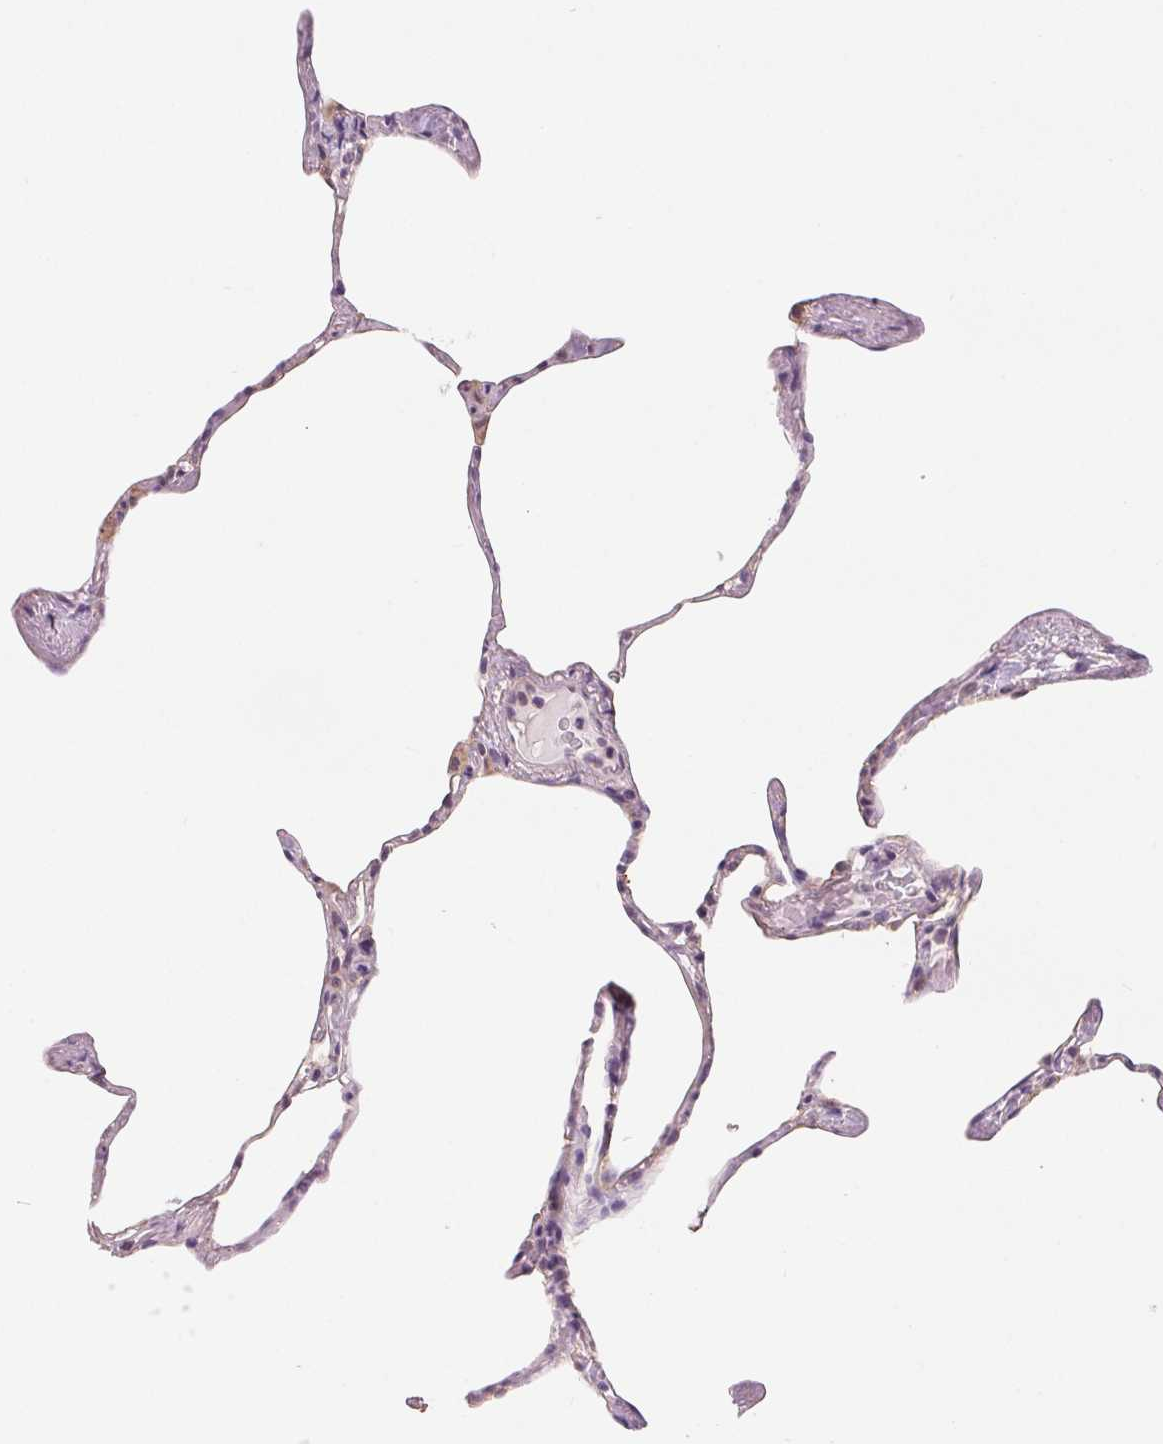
{"staining": {"intensity": "negative", "quantity": "none", "location": "none"}, "tissue": "lung", "cell_type": "Alveolar cells", "image_type": "normal", "snomed": [{"axis": "morphology", "description": "Normal tissue, NOS"}, {"axis": "topography", "description": "Lung"}], "caption": "IHC of unremarkable human lung displays no expression in alveolar cells. (DAB (3,3'-diaminobenzidine) immunohistochemistry (IHC), high magnification).", "gene": "VTCN1", "patient": {"sex": "male", "age": 65}}